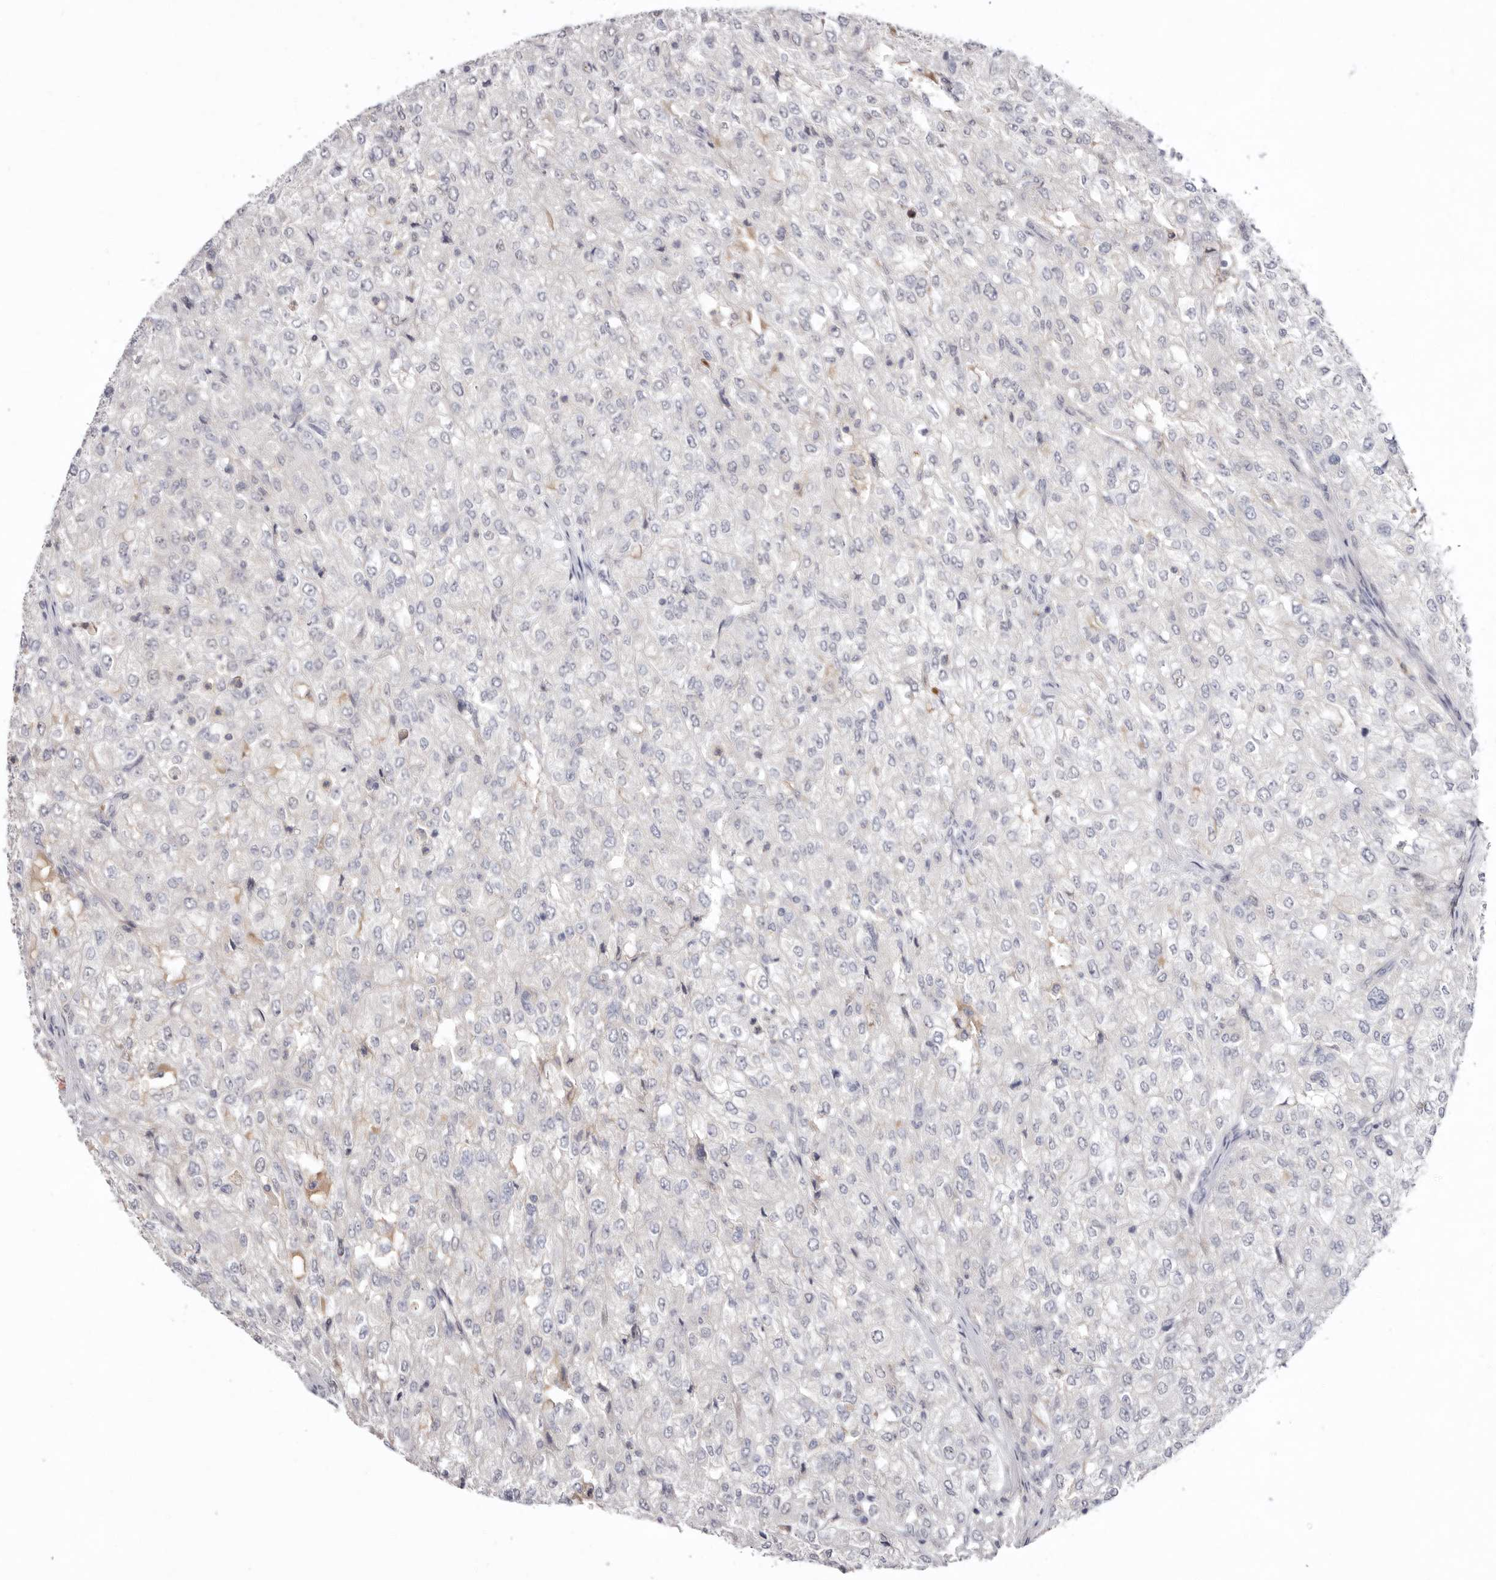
{"staining": {"intensity": "negative", "quantity": "none", "location": "none"}, "tissue": "renal cancer", "cell_type": "Tumor cells", "image_type": "cancer", "snomed": [{"axis": "morphology", "description": "Adenocarcinoma, NOS"}, {"axis": "topography", "description": "Kidney"}], "caption": "Tumor cells are negative for protein expression in human renal cancer.", "gene": "LMLN", "patient": {"sex": "female", "age": 54}}